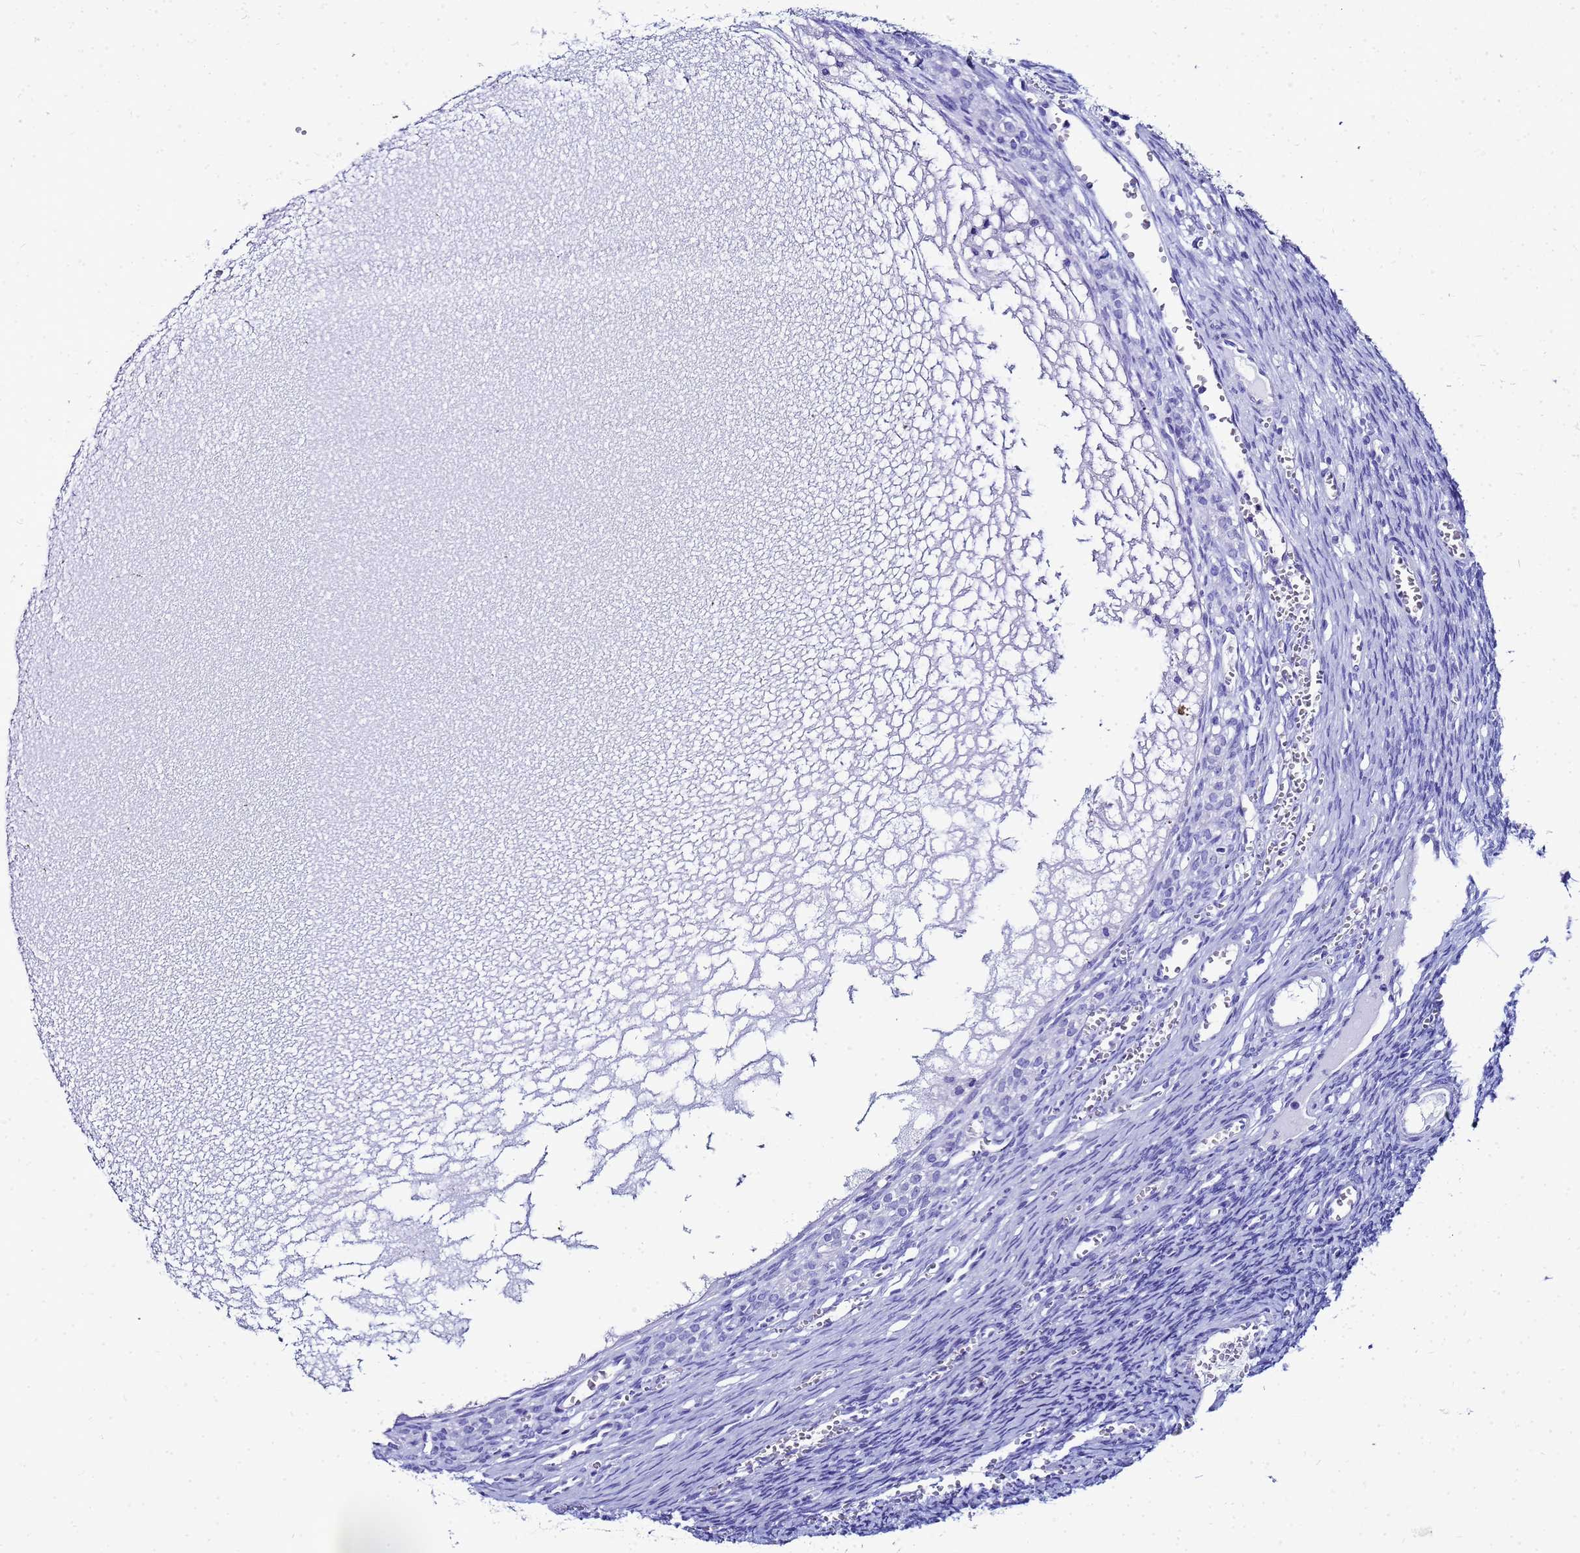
{"staining": {"intensity": "negative", "quantity": "none", "location": "none"}, "tissue": "ovary", "cell_type": "Ovarian stroma cells", "image_type": "normal", "snomed": [{"axis": "morphology", "description": "Normal tissue, NOS"}, {"axis": "topography", "description": "Ovary"}], "caption": "The photomicrograph reveals no significant expression in ovarian stroma cells of ovary. Brightfield microscopy of immunohistochemistry (IHC) stained with DAB (3,3'-diaminobenzidine) (brown) and hematoxylin (blue), captured at high magnification.", "gene": "CKB", "patient": {"sex": "female", "age": 39}}